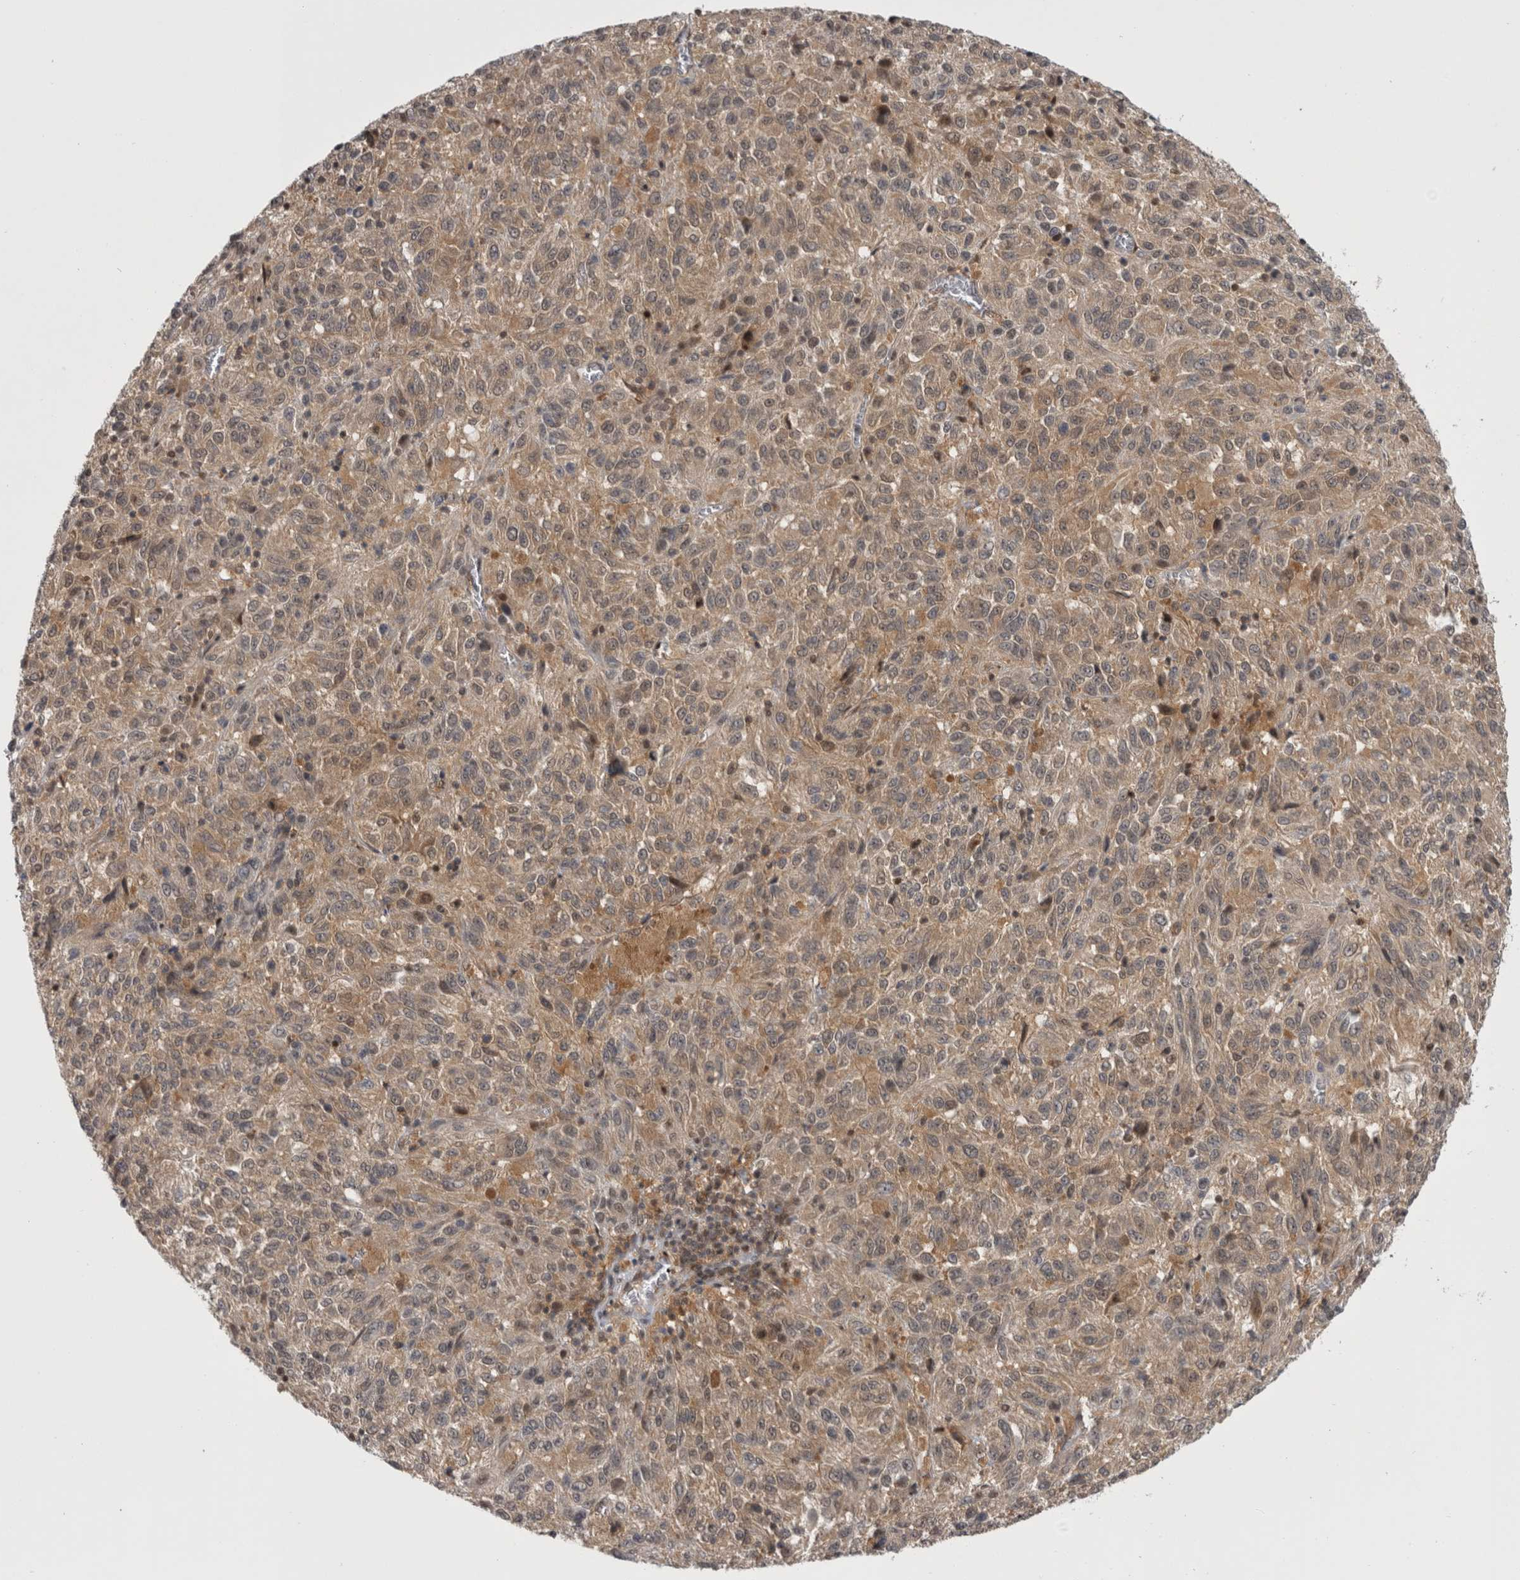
{"staining": {"intensity": "moderate", "quantity": ">75%", "location": "cytoplasmic/membranous"}, "tissue": "melanoma", "cell_type": "Tumor cells", "image_type": "cancer", "snomed": [{"axis": "morphology", "description": "Malignant melanoma, Metastatic site"}, {"axis": "topography", "description": "Lung"}], "caption": "Immunohistochemistry (IHC) (DAB) staining of human melanoma reveals moderate cytoplasmic/membranous protein positivity in about >75% of tumor cells.", "gene": "PSMB2", "patient": {"sex": "male", "age": 64}}